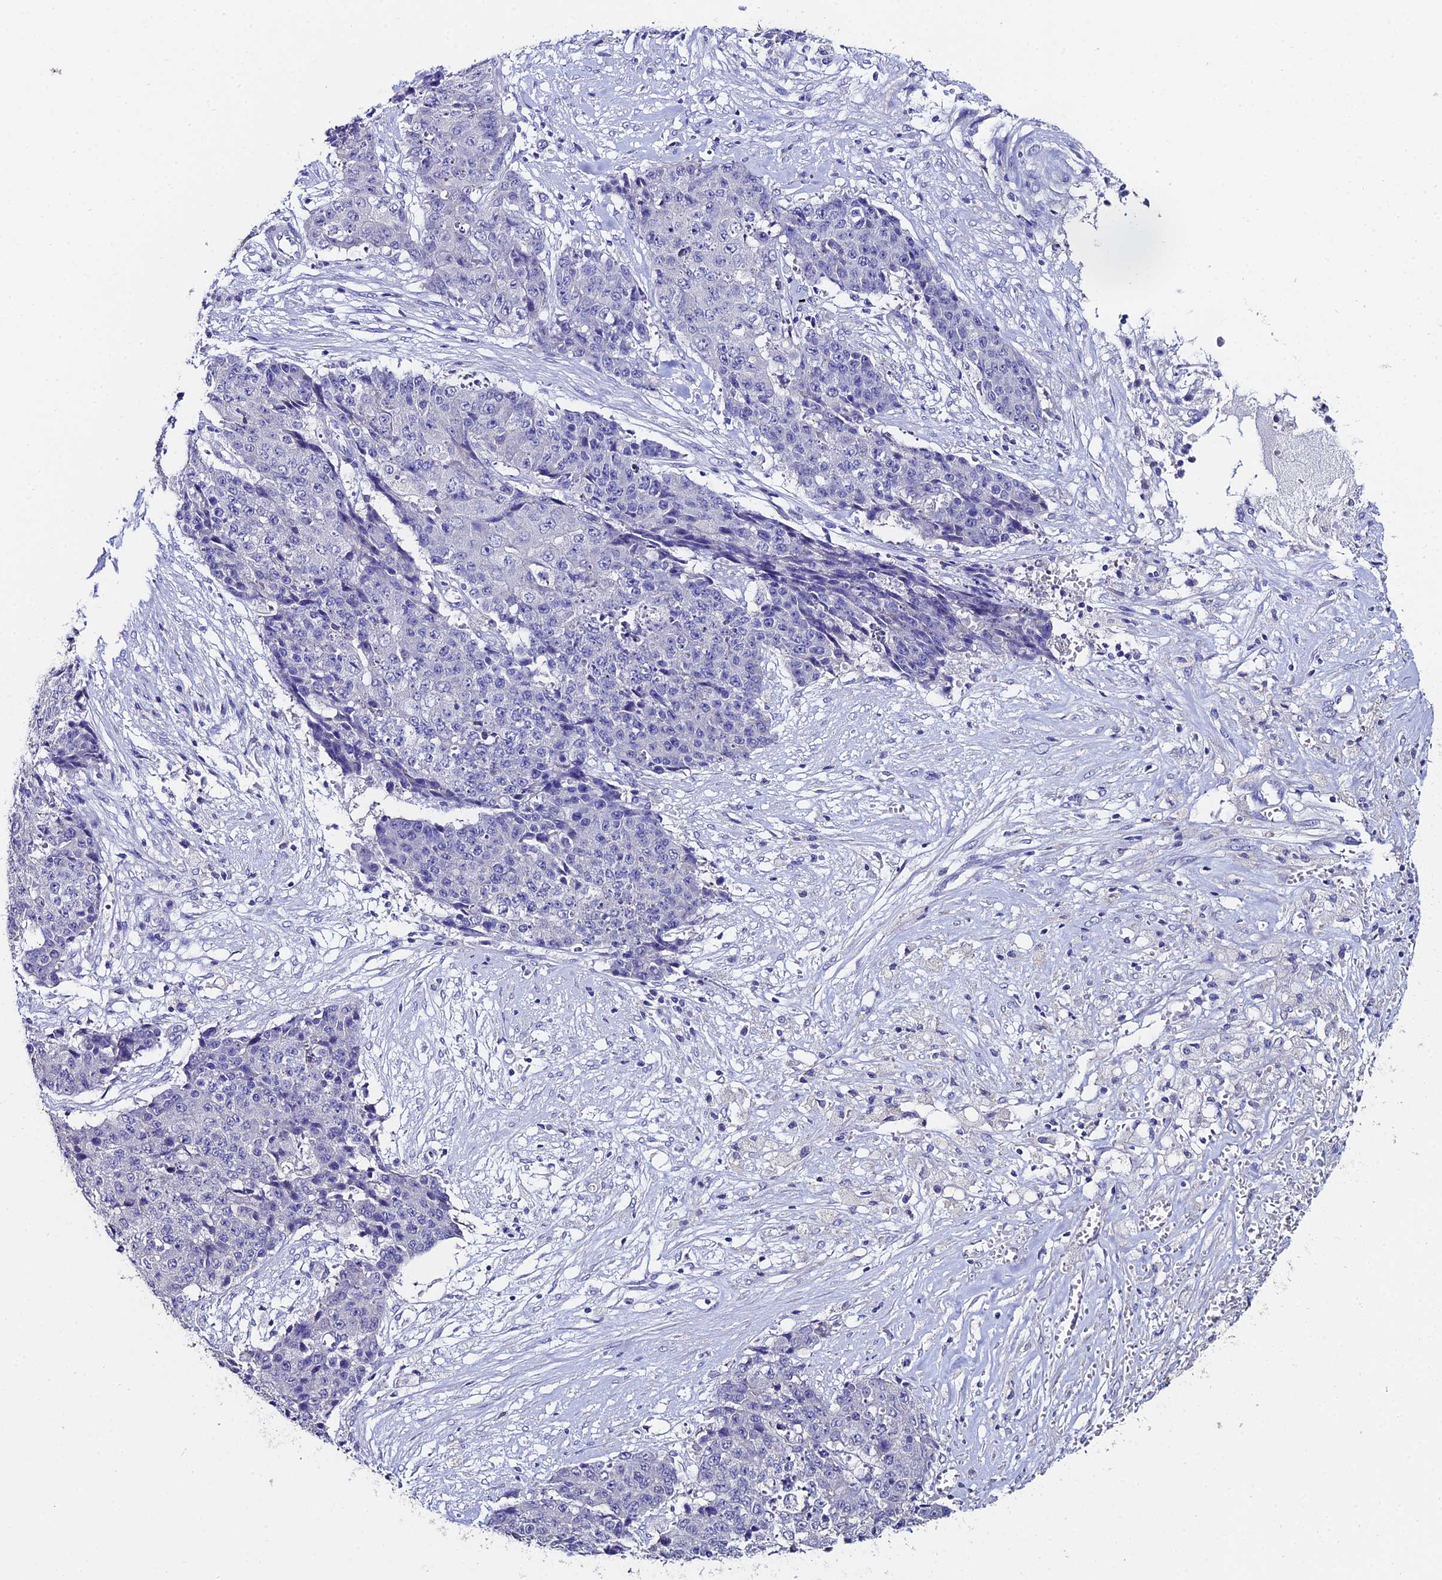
{"staining": {"intensity": "negative", "quantity": "none", "location": "none"}, "tissue": "ovarian cancer", "cell_type": "Tumor cells", "image_type": "cancer", "snomed": [{"axis": "morphology", "description": "Carcinoma, endometroid"}, {"axis": "topography", "description": "Ovary"}], "caption": "There is no significant positivity in tumor cells of ovarian cancer (endometroid carcinoma).", "gene": "ESRRG", "patient": {"sex": "female", "age": 42}}